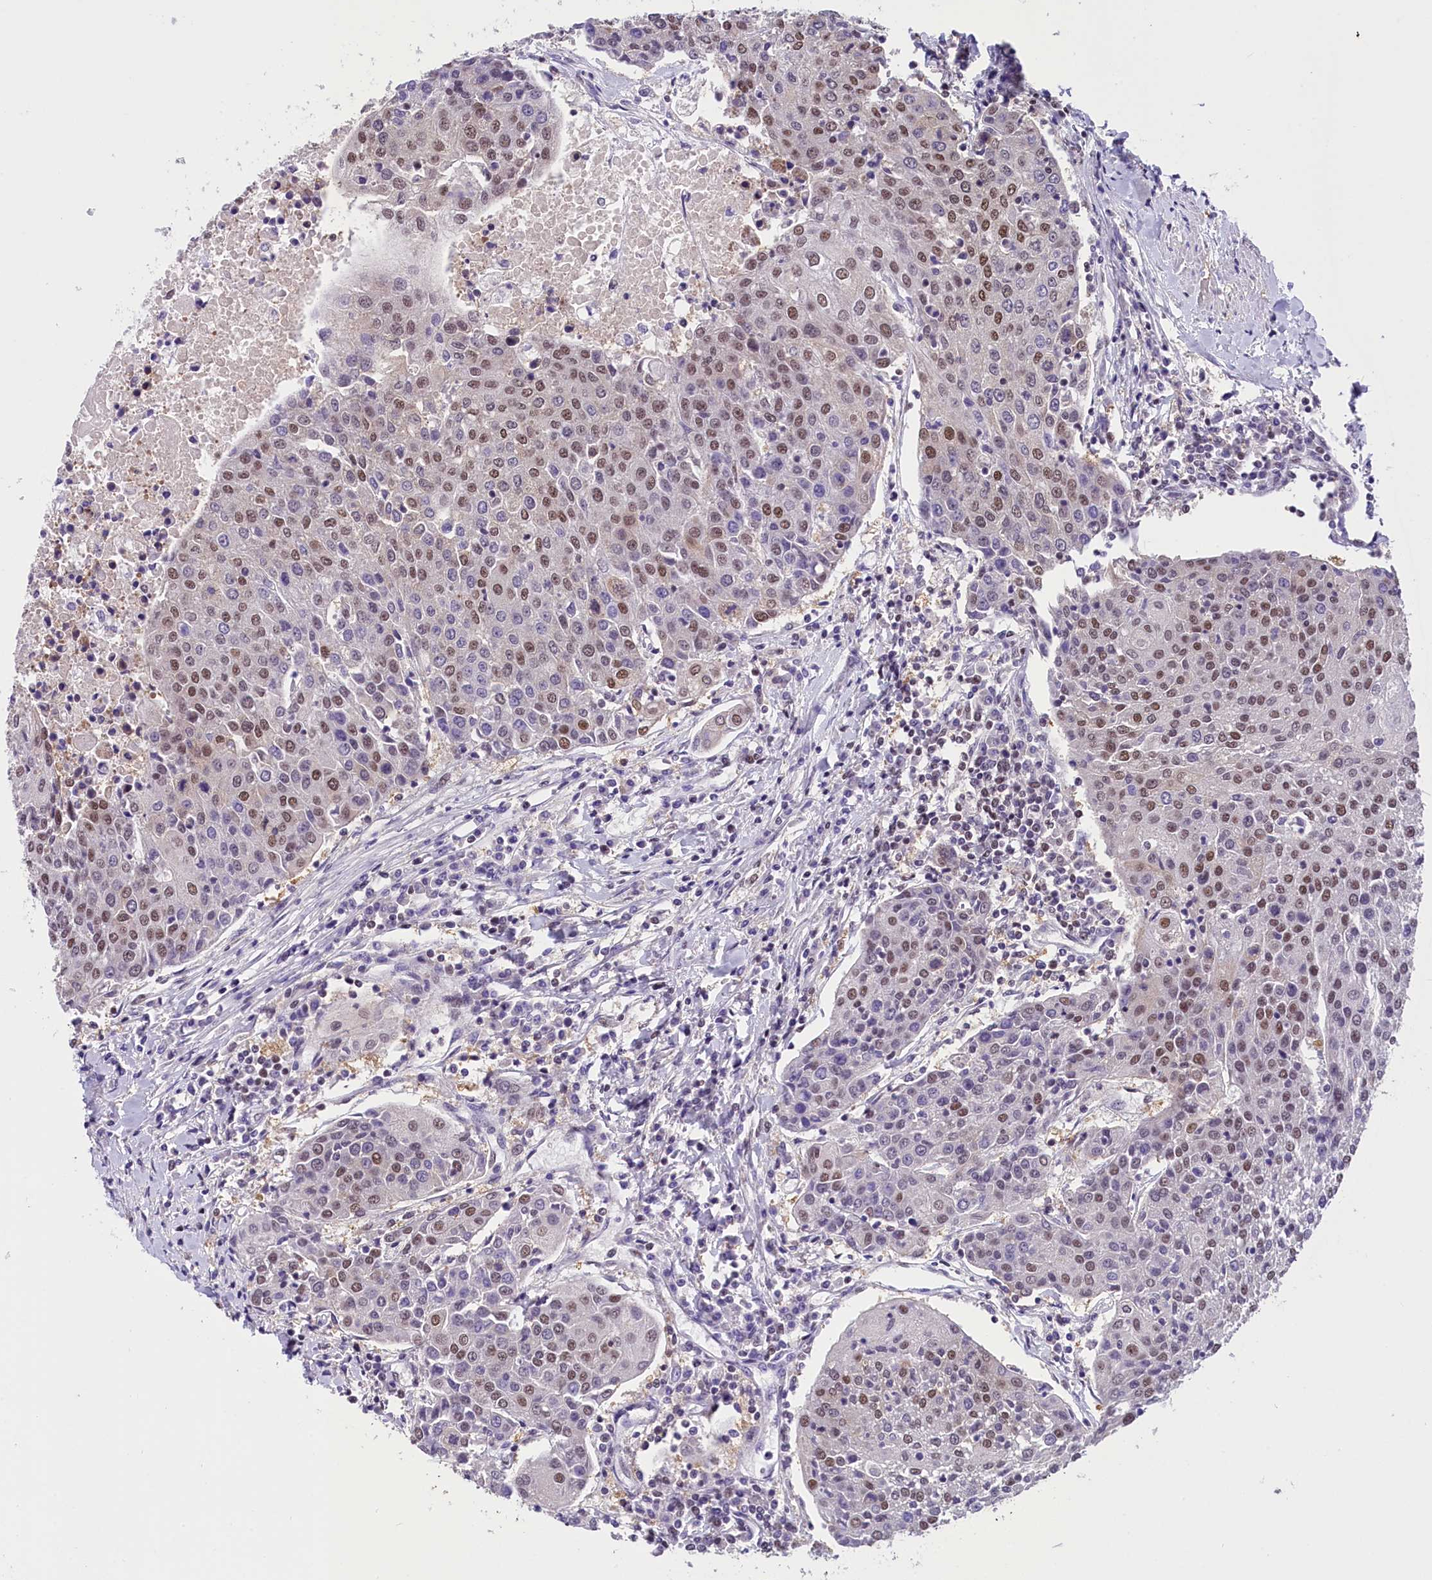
{"staining": {"intensity": "moderate", "quantity": "25%-75%", "location": "nuclear"}, "tissue": "urothelial cancer", "cell_type": "Tumor cells", "image_type": "cancer", "snomed": [{"axis": "morphology", "description": "Urothelial carcinoma, High grade"}, {"axis": "topography", "description": "Urinary bladder"}], "caption": "Urothelial carcinoma (high-grade) was stained to show a protein in brown. There is medium levels of moderate nuclear expression in about 25%-75% of tumor cells.", "gene": "ZC3H4", "patient": {"sex": "female", "age": 85}}